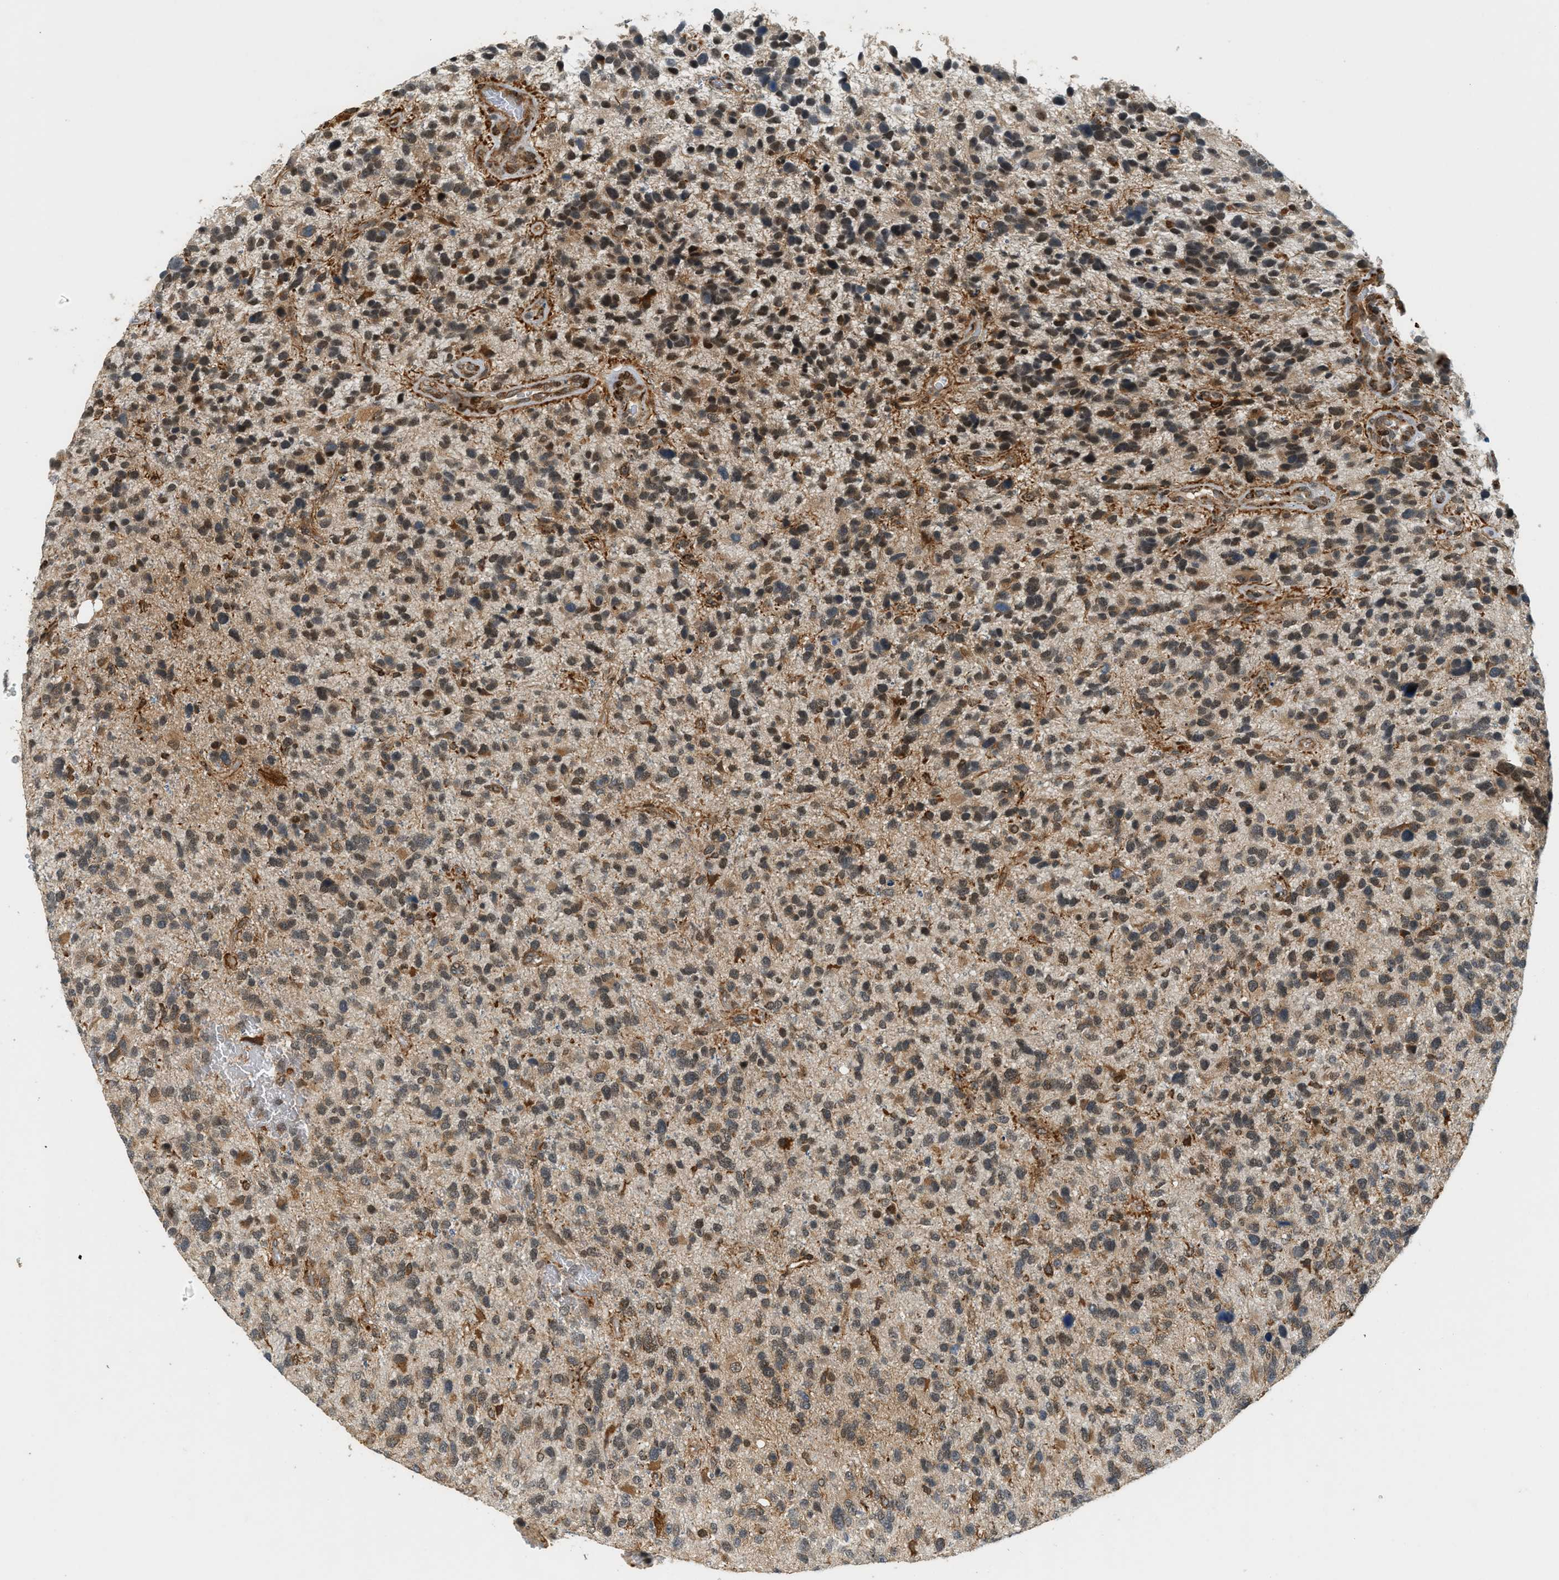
{"staining": {"intensity": "moderate", "quantity": ">75%", "location": "cytoplasmic/membranous,nuclear"}, "tissue": "glioma", "cell_type": "Tumor cells", "image_type": "cancer", "snomed": [{"axis": "morphology", "description": "Glioma, malignant, High grade"}, {"axis": "topography", "description": "Brain"}], "caption": "The micrograph shows staining of malignant glioma (high-grade), revealing moderate cytoplasmic/membranous and nuclear protein expression (brown color) within tumor cells.", "gene": "SEMA4D", "patient": {"sex": "female", "age": 58}}